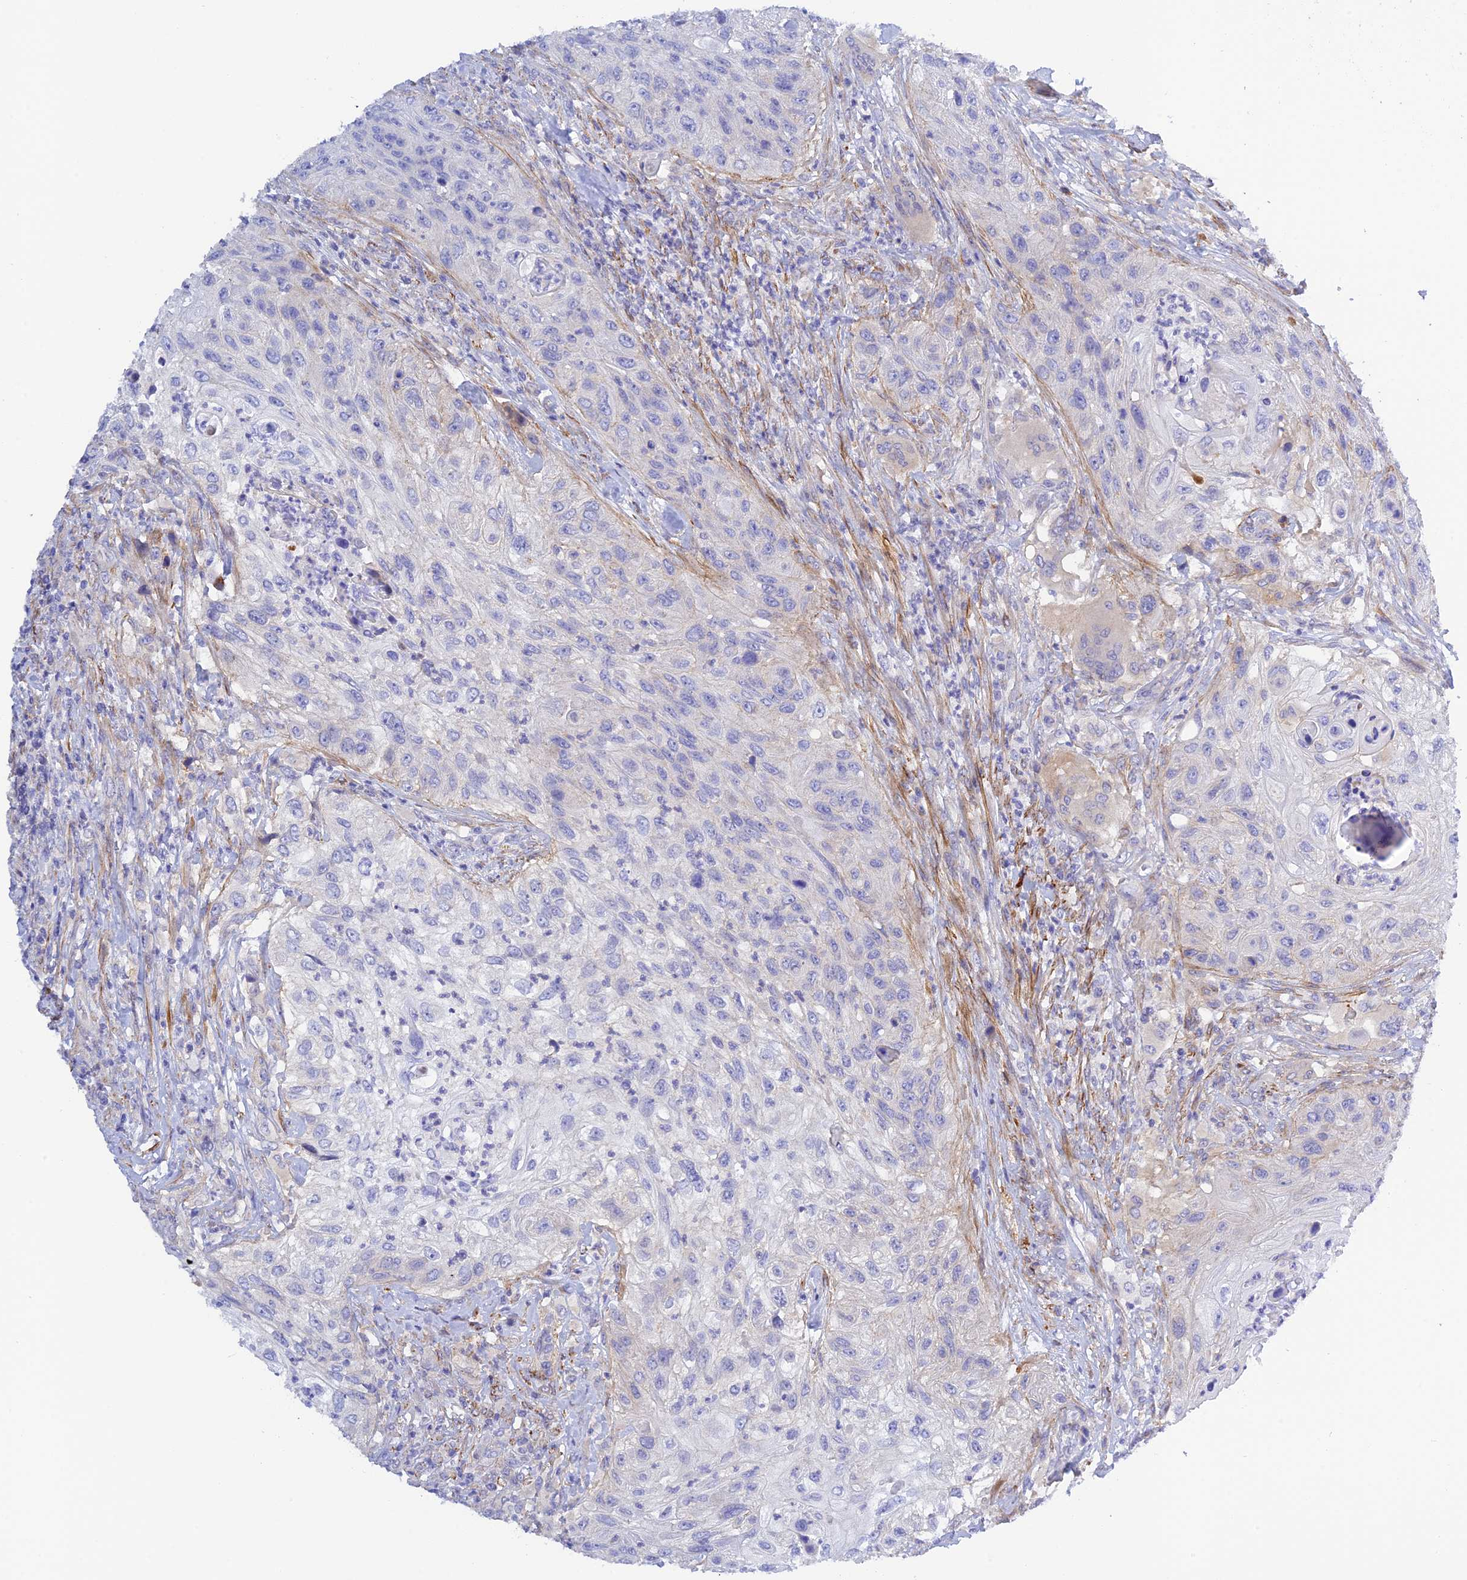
{"staining": {"intensity": "negative", "quantity": "none", "location": "none"}, "tissue": "urothelial cancer", "cell_type": "Tumor cells", "image_type": "cancer", "snomed": [{"axis": "morphology", "description": "Urothelial carcinoma, High grade"}, {"axis": "topography", "description": "Urinary bladder"}], "caption": "This is an IHC histopathology image of human urothelial cancer. There is no staining in tumor cells.", "gene": "ZDHHC16", "patient": {"sex": "female", "age": 60}}